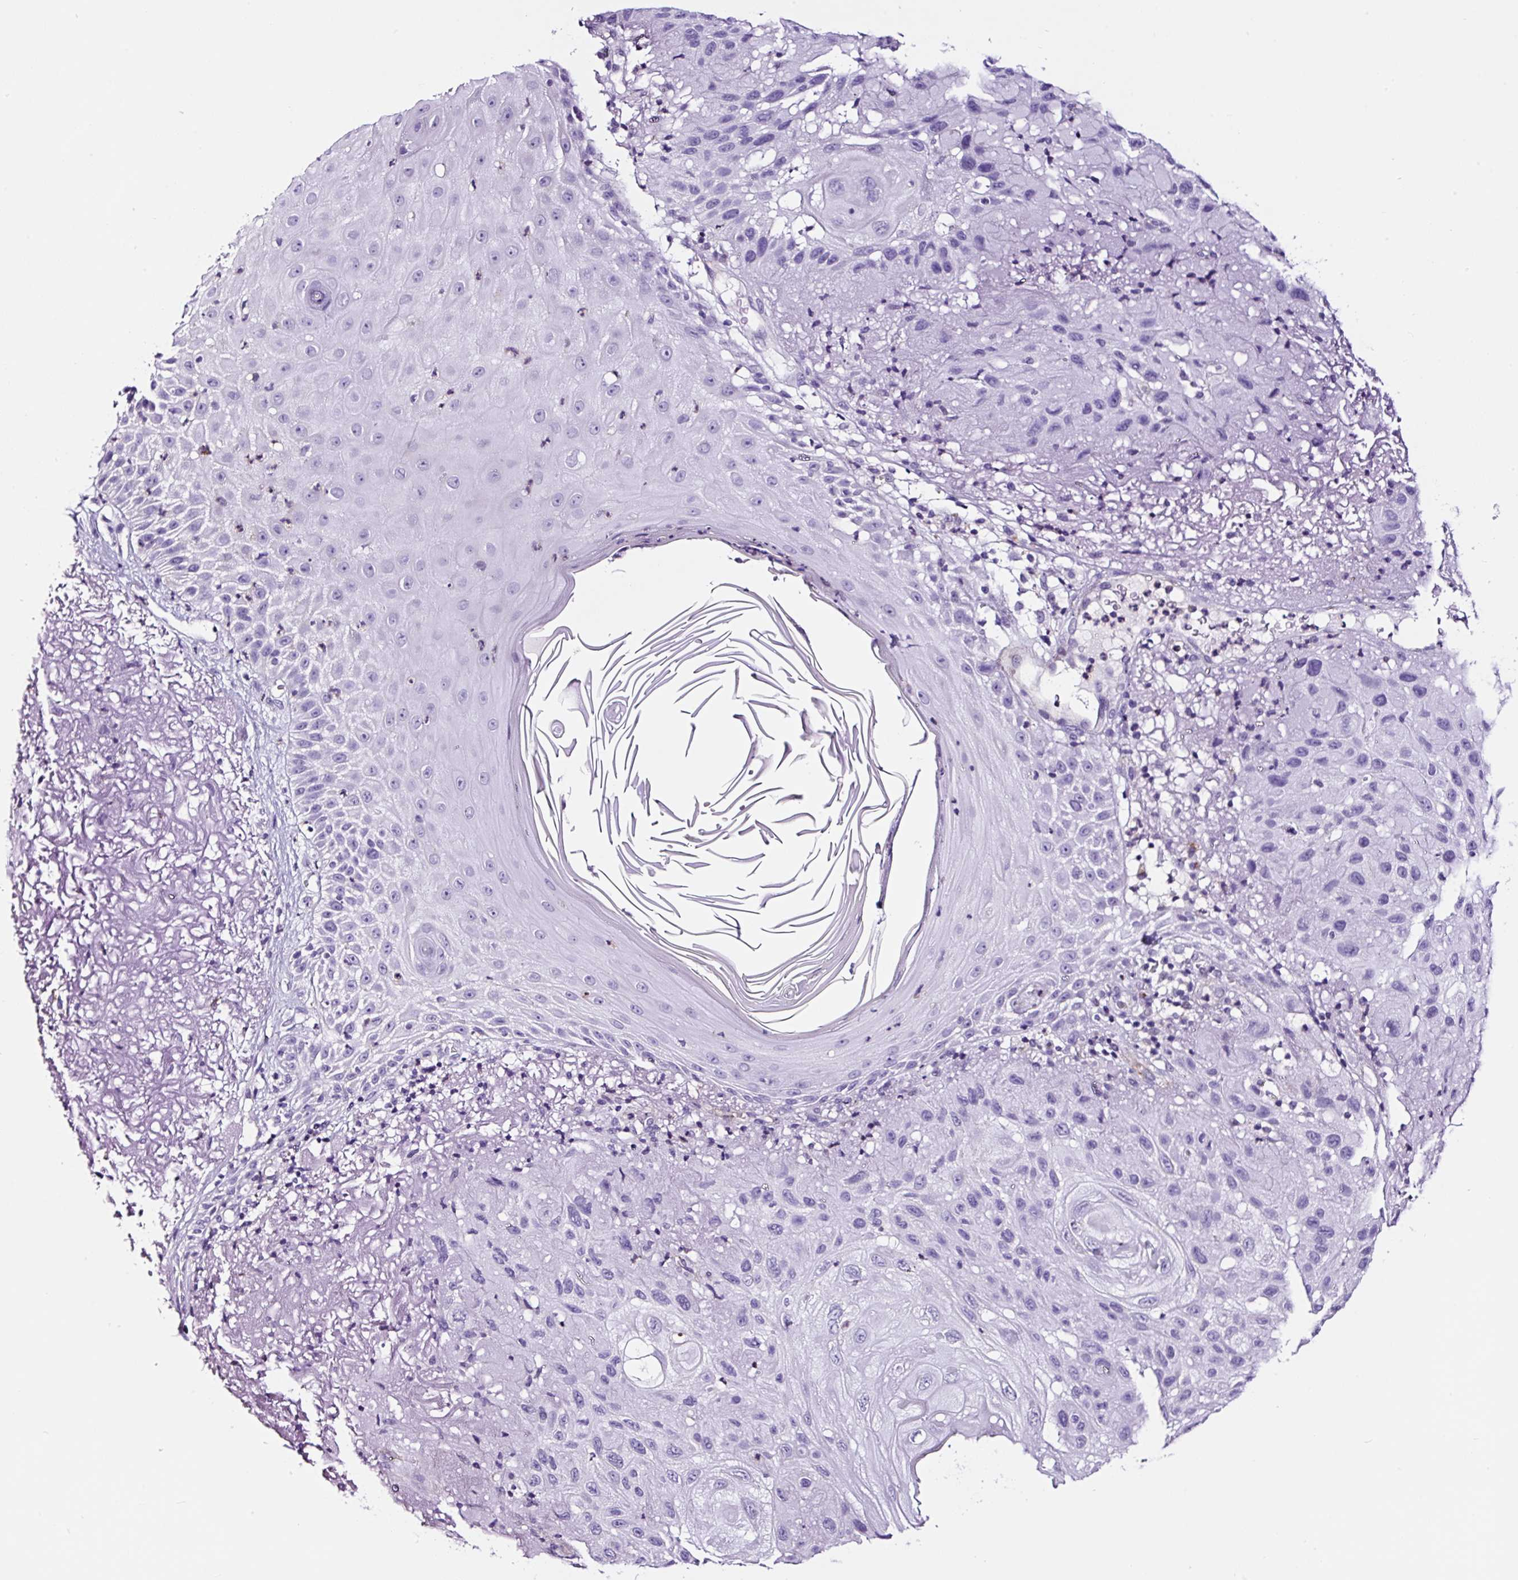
{"staining": {"intensity": "negative", "quantity": "none", "location": "none"}, "tissue": "skin cancer", "cell_type": "Tumor cells", "image_type": "cancer", "snomed": [{"axis": "morphology", "description": "Normal tissue, NOS"}, {"axis": "morphology", "description": "Squamous cell carcinoma, NOS"}, {"axis": "topography", "description": "Skin"}], "caption": "Tumor cells are negative for brown protein staining in squamous cell carcinoma (skin).", "gene": "TAFA3", "patient": {"sex": "female", "age": 96}}